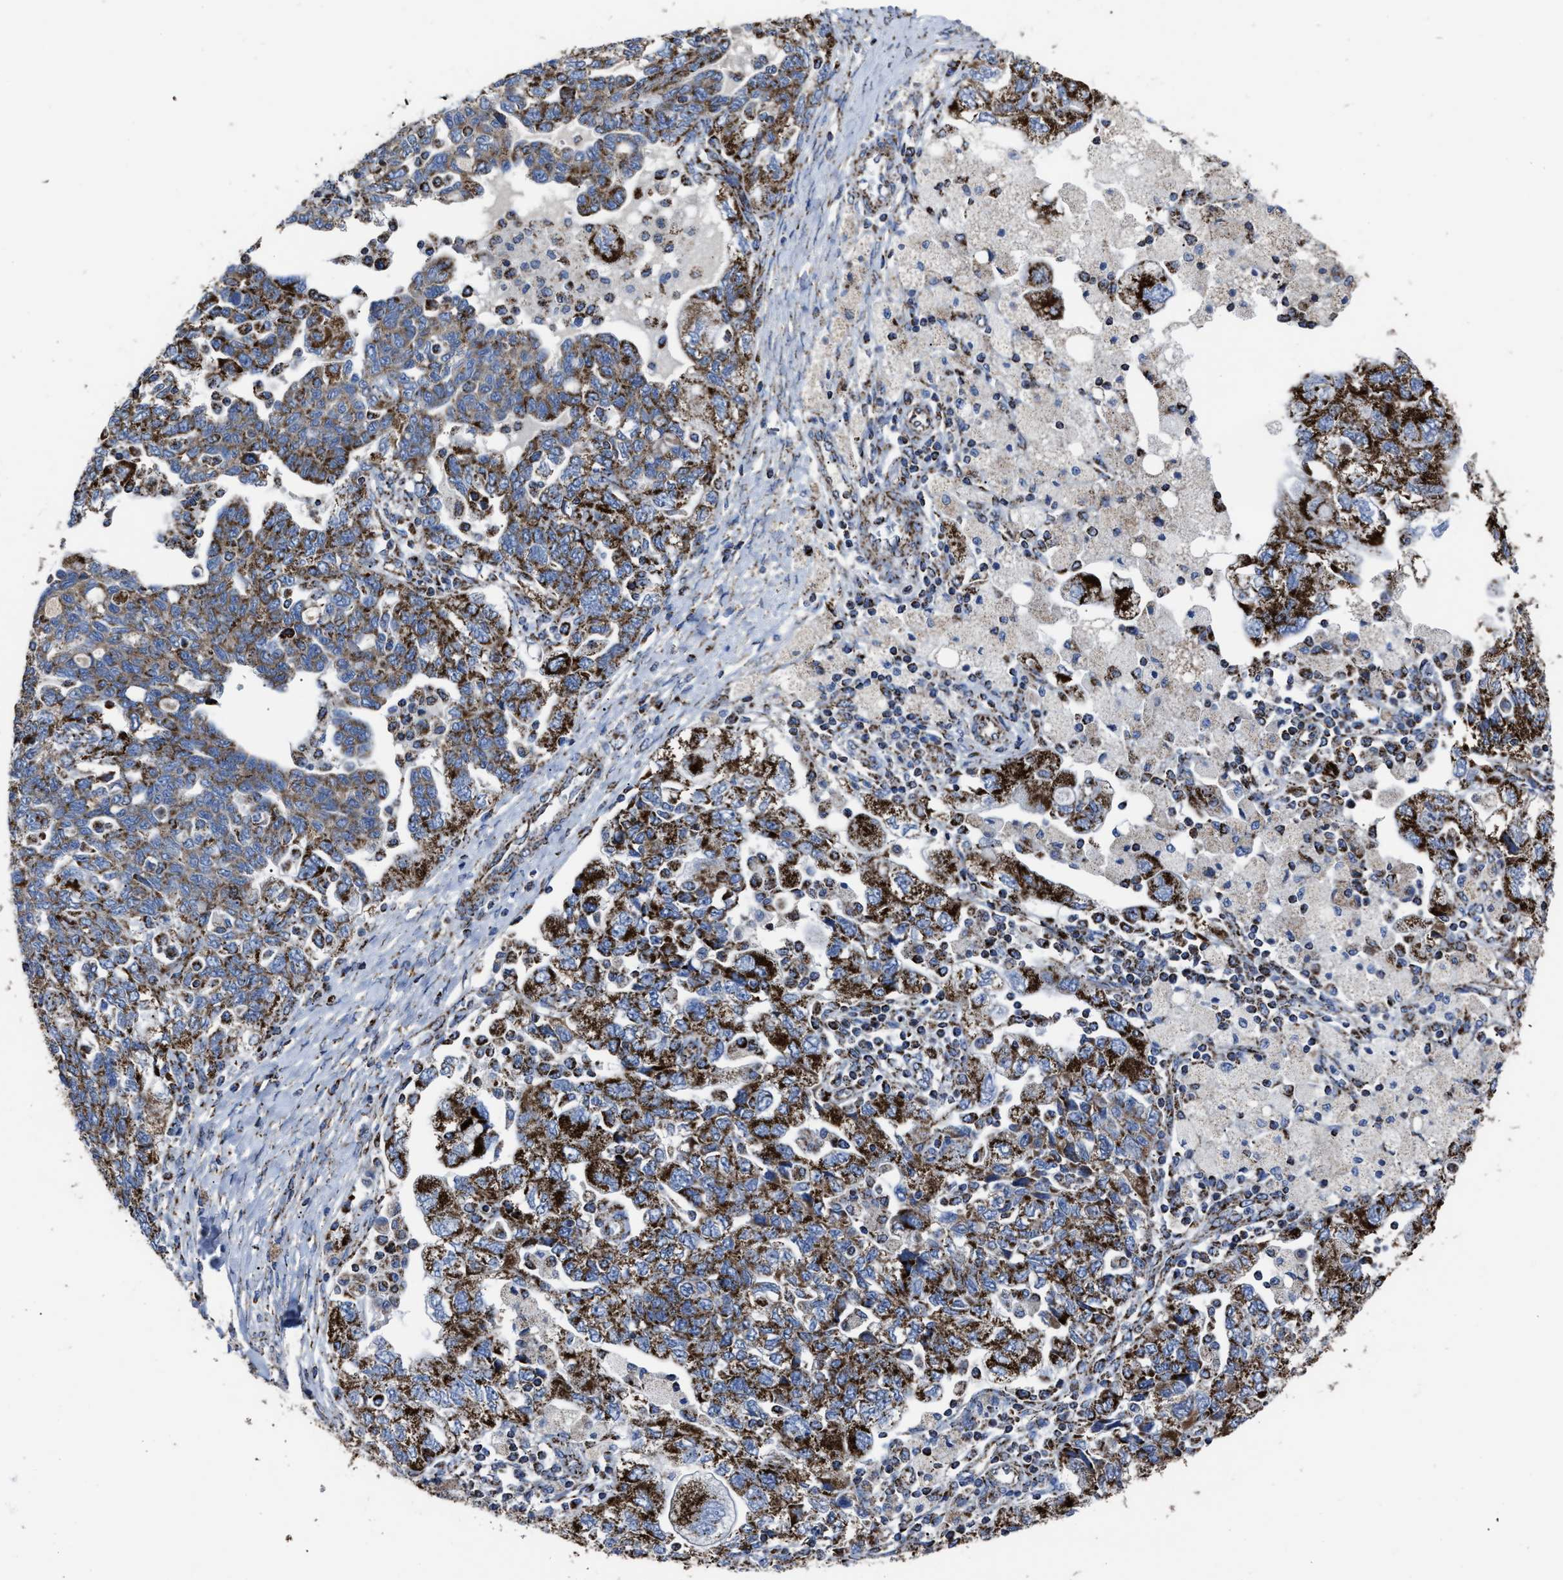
{"staining": {"intensity": "strong", "quantity": ">75%", "location": "cytoplasmic/membranous"}, "tissue": "ovarian cancer", "cell_type": "Tumor cells", "image_type": "cancer", "snomed": [{"axis": "morphology", "description": "Carcinoma, NOS"}, {"axis": "morphology", "description": "Cystadenocarcinoma, serous, NOS"}, {"axis": "topography", "description": "Ovary"}], "caption": "Human serous cystadenocarcinoma (ovarian) stained with a protein marker displays strong staining in tumor cells.", "gene": "NDUFV3", "patient": {"sex": "female", "age": 69}}